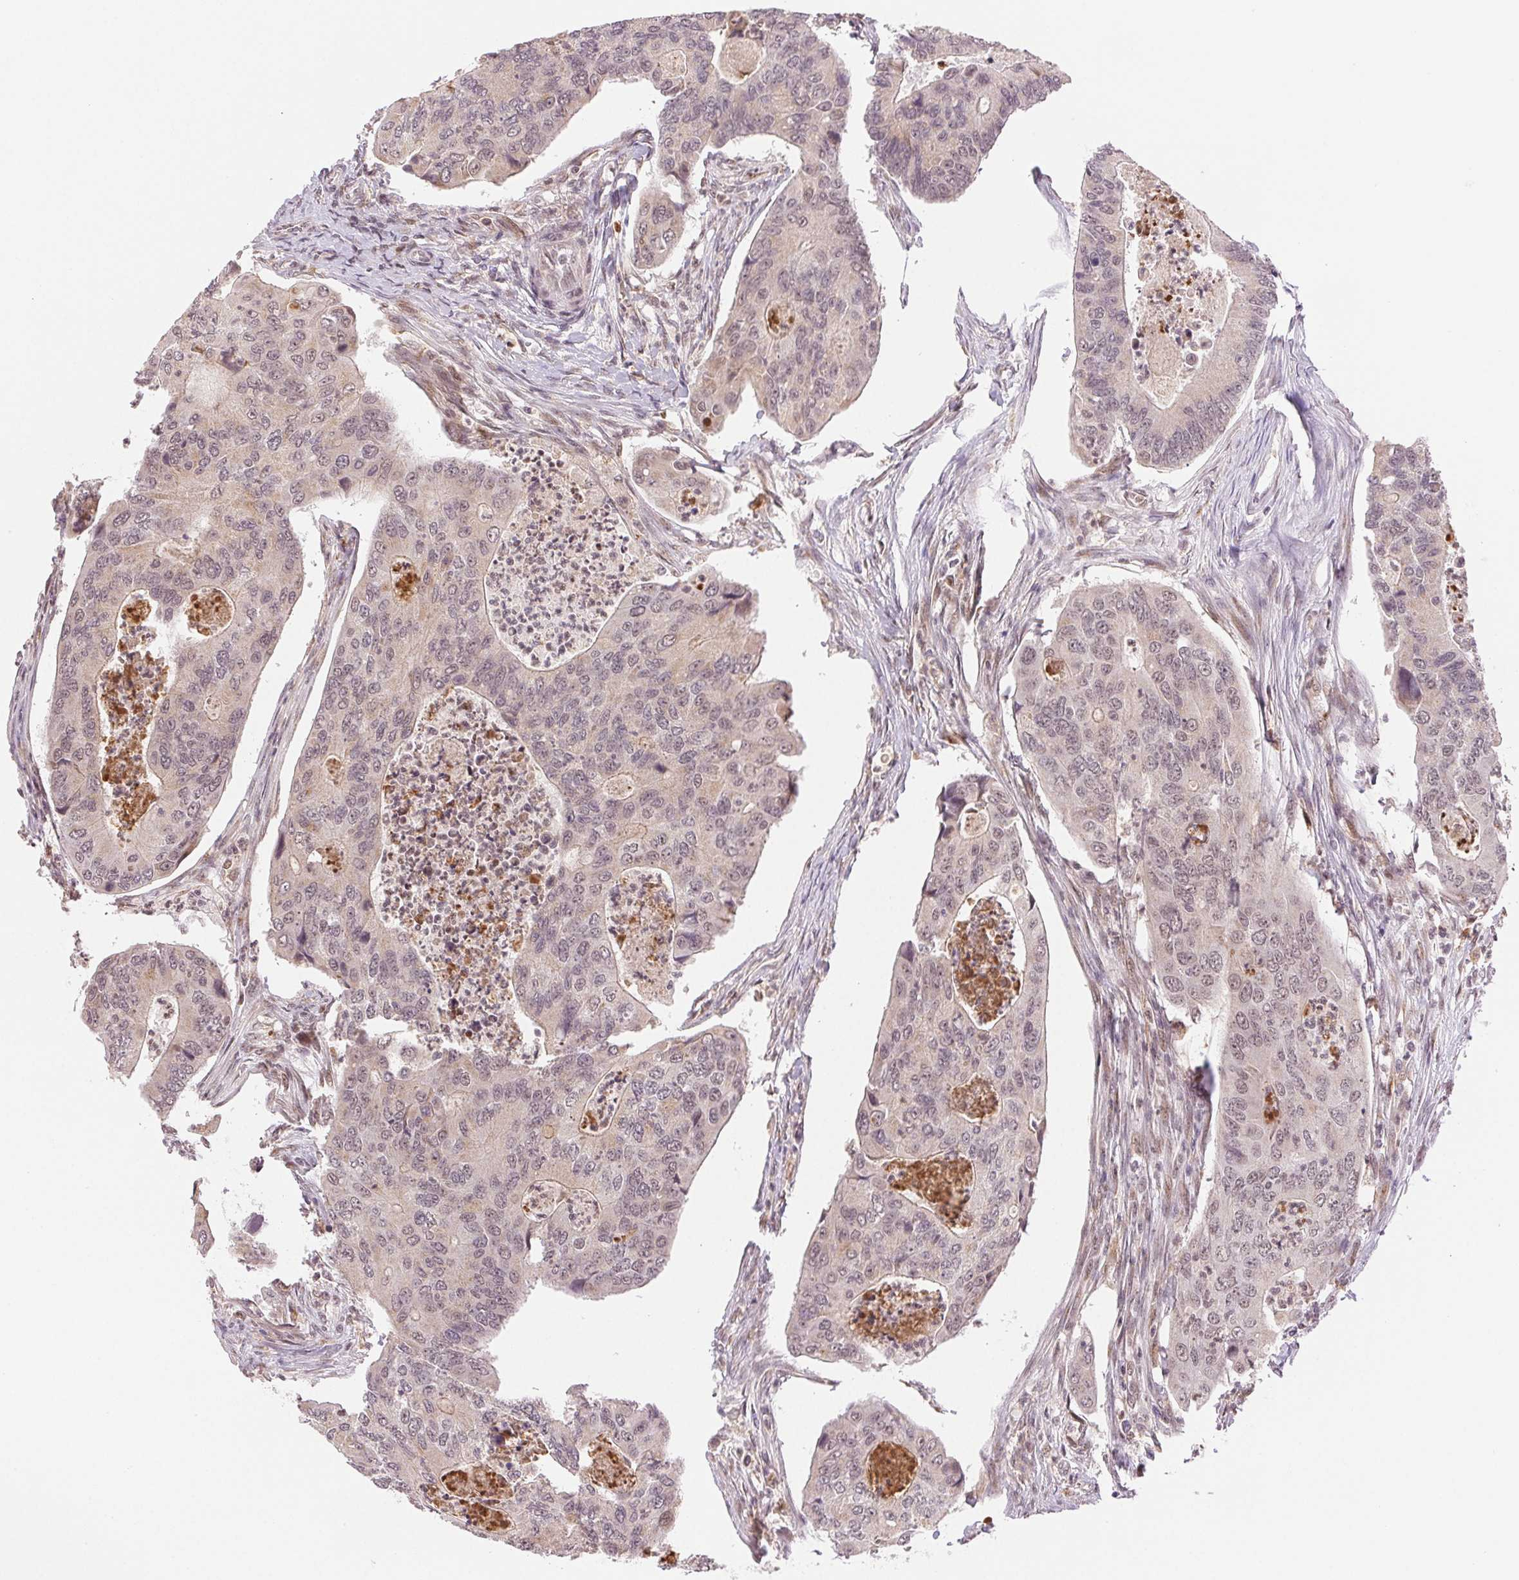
{"staining": {"intensity": "weak", "quantity": "25%-75%", "location": "nuclear"}, "tissue": "colorectal cancer", "cell_type": "Tumor cells", "image_type": "cancer", "snomed": [{"axis": "morphology", "description": "Adenocarcinoma, NOS"}, {"axis": "topography", "description": "Colon"}], "caption": "Immunohistochemistry (IHC) photomicrograph of human colorectal cancer (adenocarcinoma) stained for a protein (brown), which exhibits low levels of weak nuclear staining in approximately 25%-75% of tumor cells.", "gene": "GRHL3", "patient": {"sex": "female", "age": 67}}